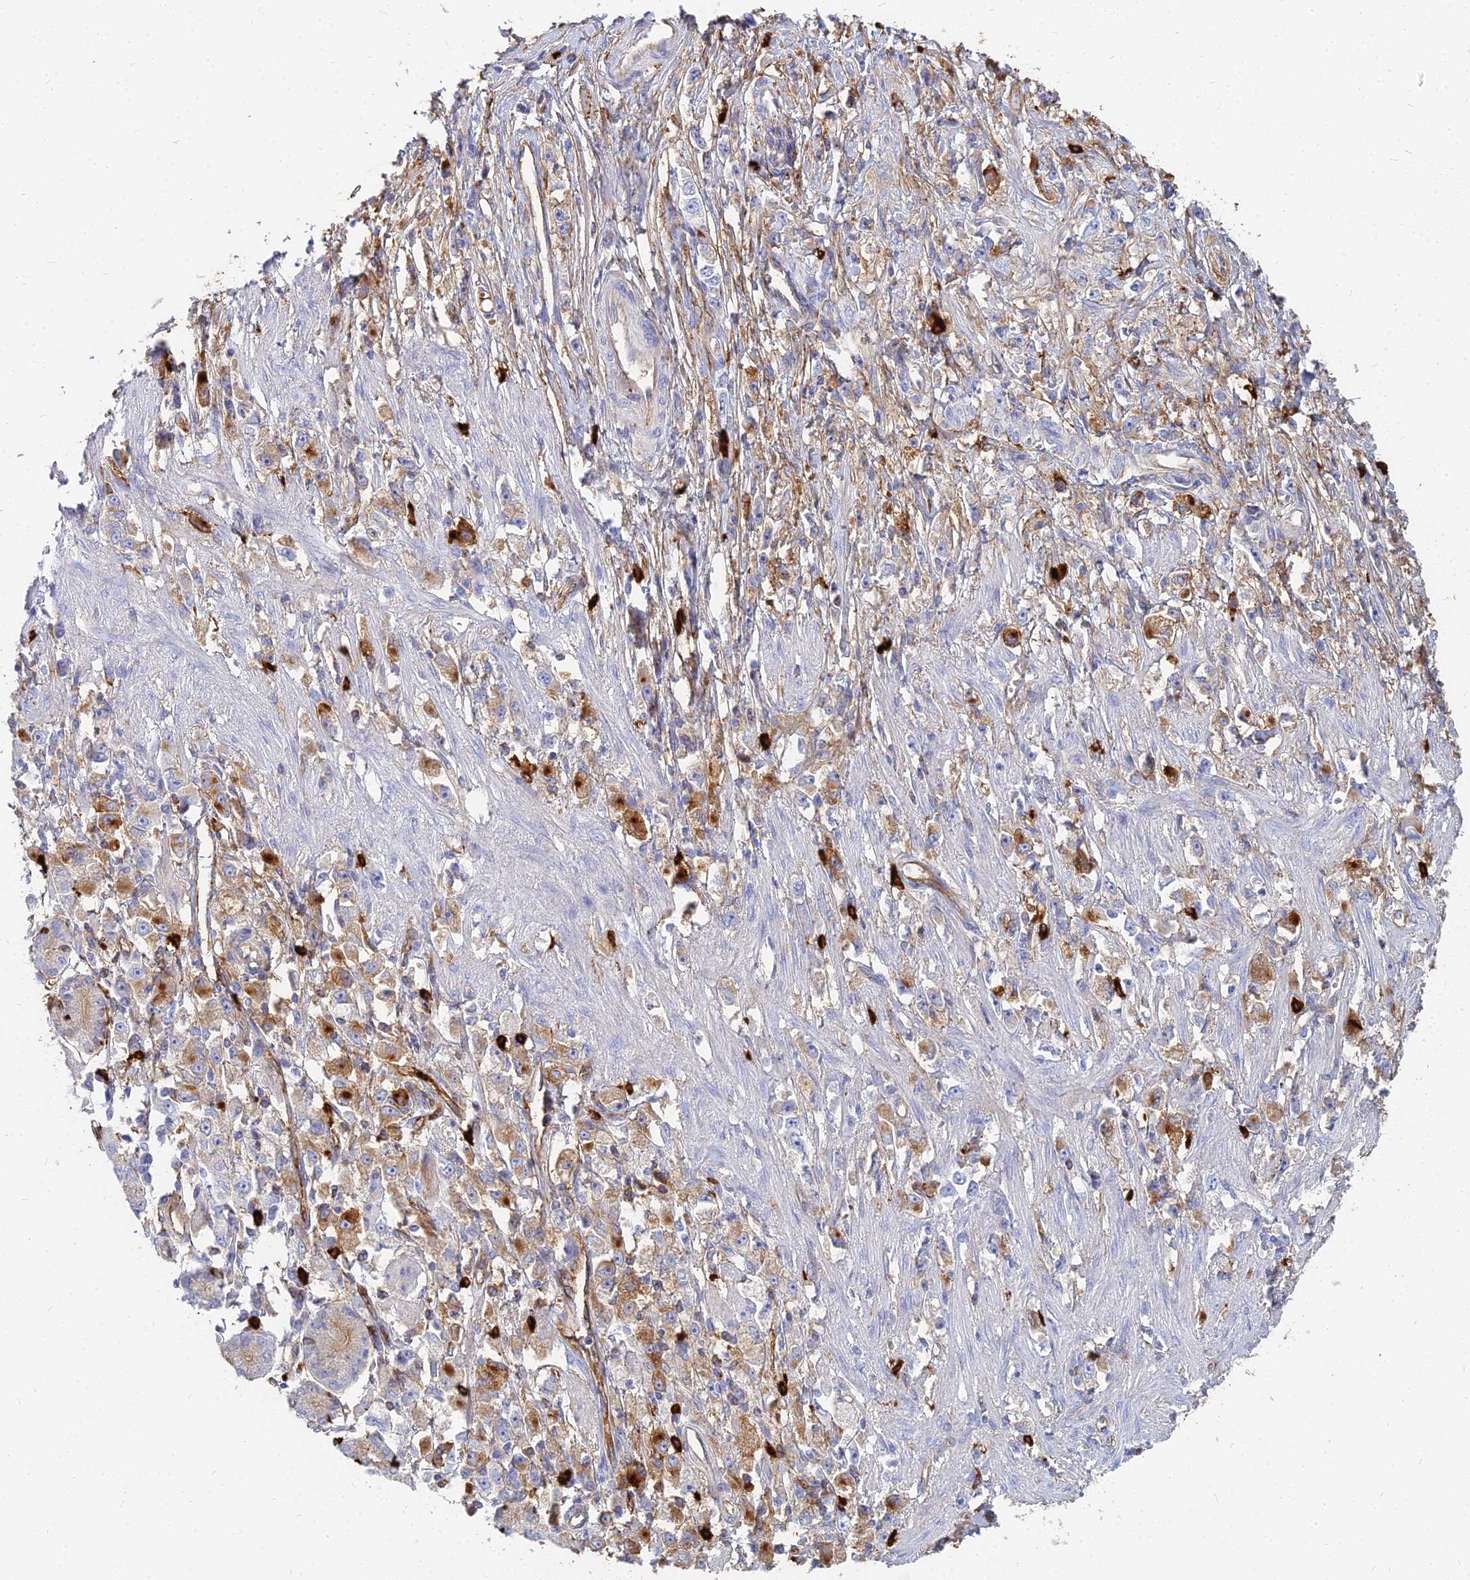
{"staining": {"intensity": "moderate", "quantity": ">75%", "location": "cytoplasmic/membranous"}, "tissue": "stomach cancer", "cell_type": "Tumor cells", "image_type": "cancer", "snomed": [{"axis": "morphology", "description": "Adenocarcinoma, NOS"}, {"axis": "topography", "description": "Stomach"}], "caption": "Immunohistochemical staining of human stomach cancer displays moderate cytoplasmic/membranous protein expression in approximately >75% of tumor cells. (DAB (3,3'-diaminobenzidine) = brown stain, brightfield microscopy at high magnification).", "gene": "VAT1", "patient": {"sex": "female", "age": 59}}